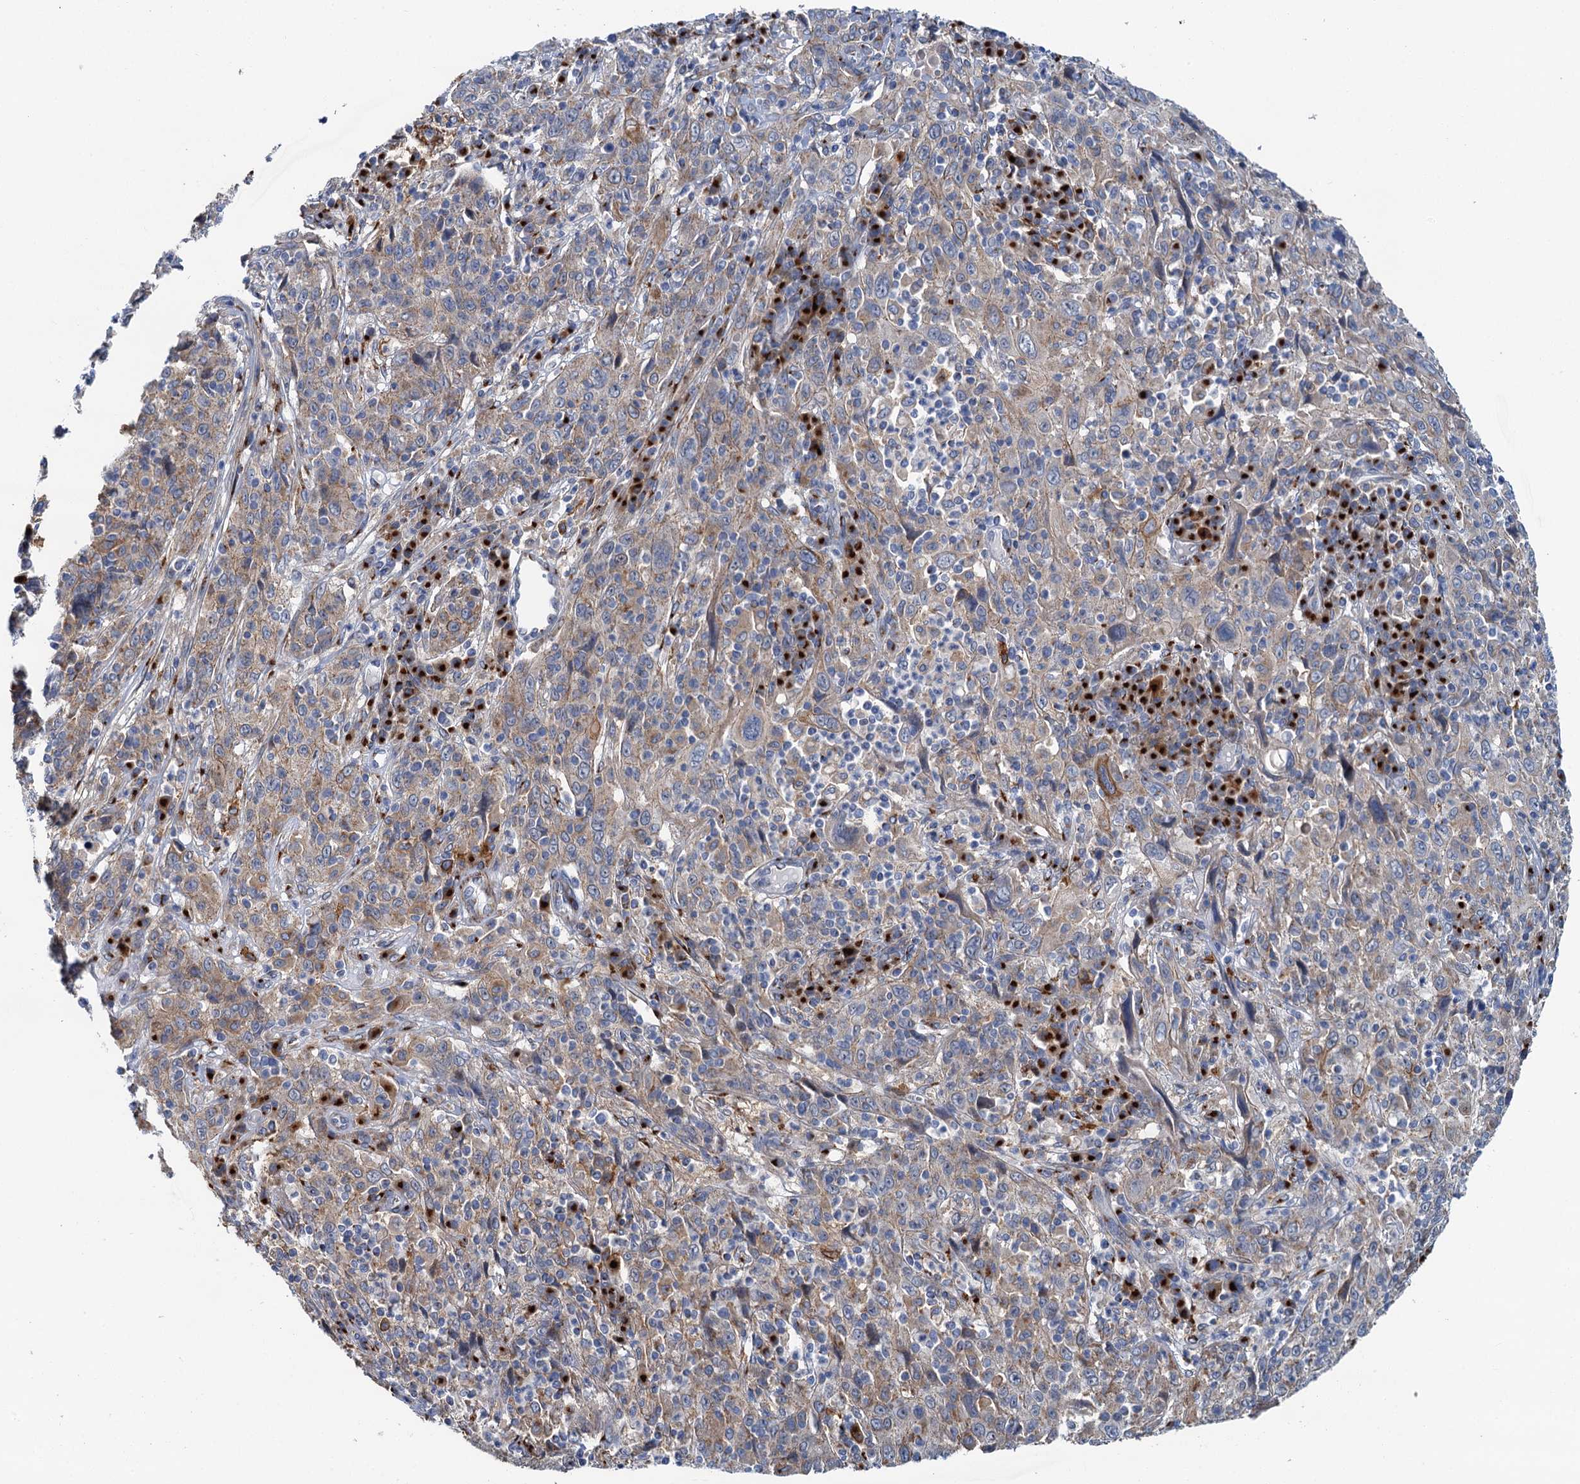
{"staining": {"intensity": "weak", "quantity": ">75%", "location": "cytoplasmic/membranous"}, "tissue": "cervical cancer", "cell_type": "Tumor cells", "image_type": "cancer", "snomed": [{"axis": "morphology", "description": "Squamous cell carcinoma, NOS"}, {"axis": "topography", "description": "Cervix"}], "caption": "Tumor cells display weak cytoplasmic/membranous expression in about >75% of cells in cervical squamous cell carcinoma.", "gene": "BET1L", "patient": {"sex": "female", "age": 46}}